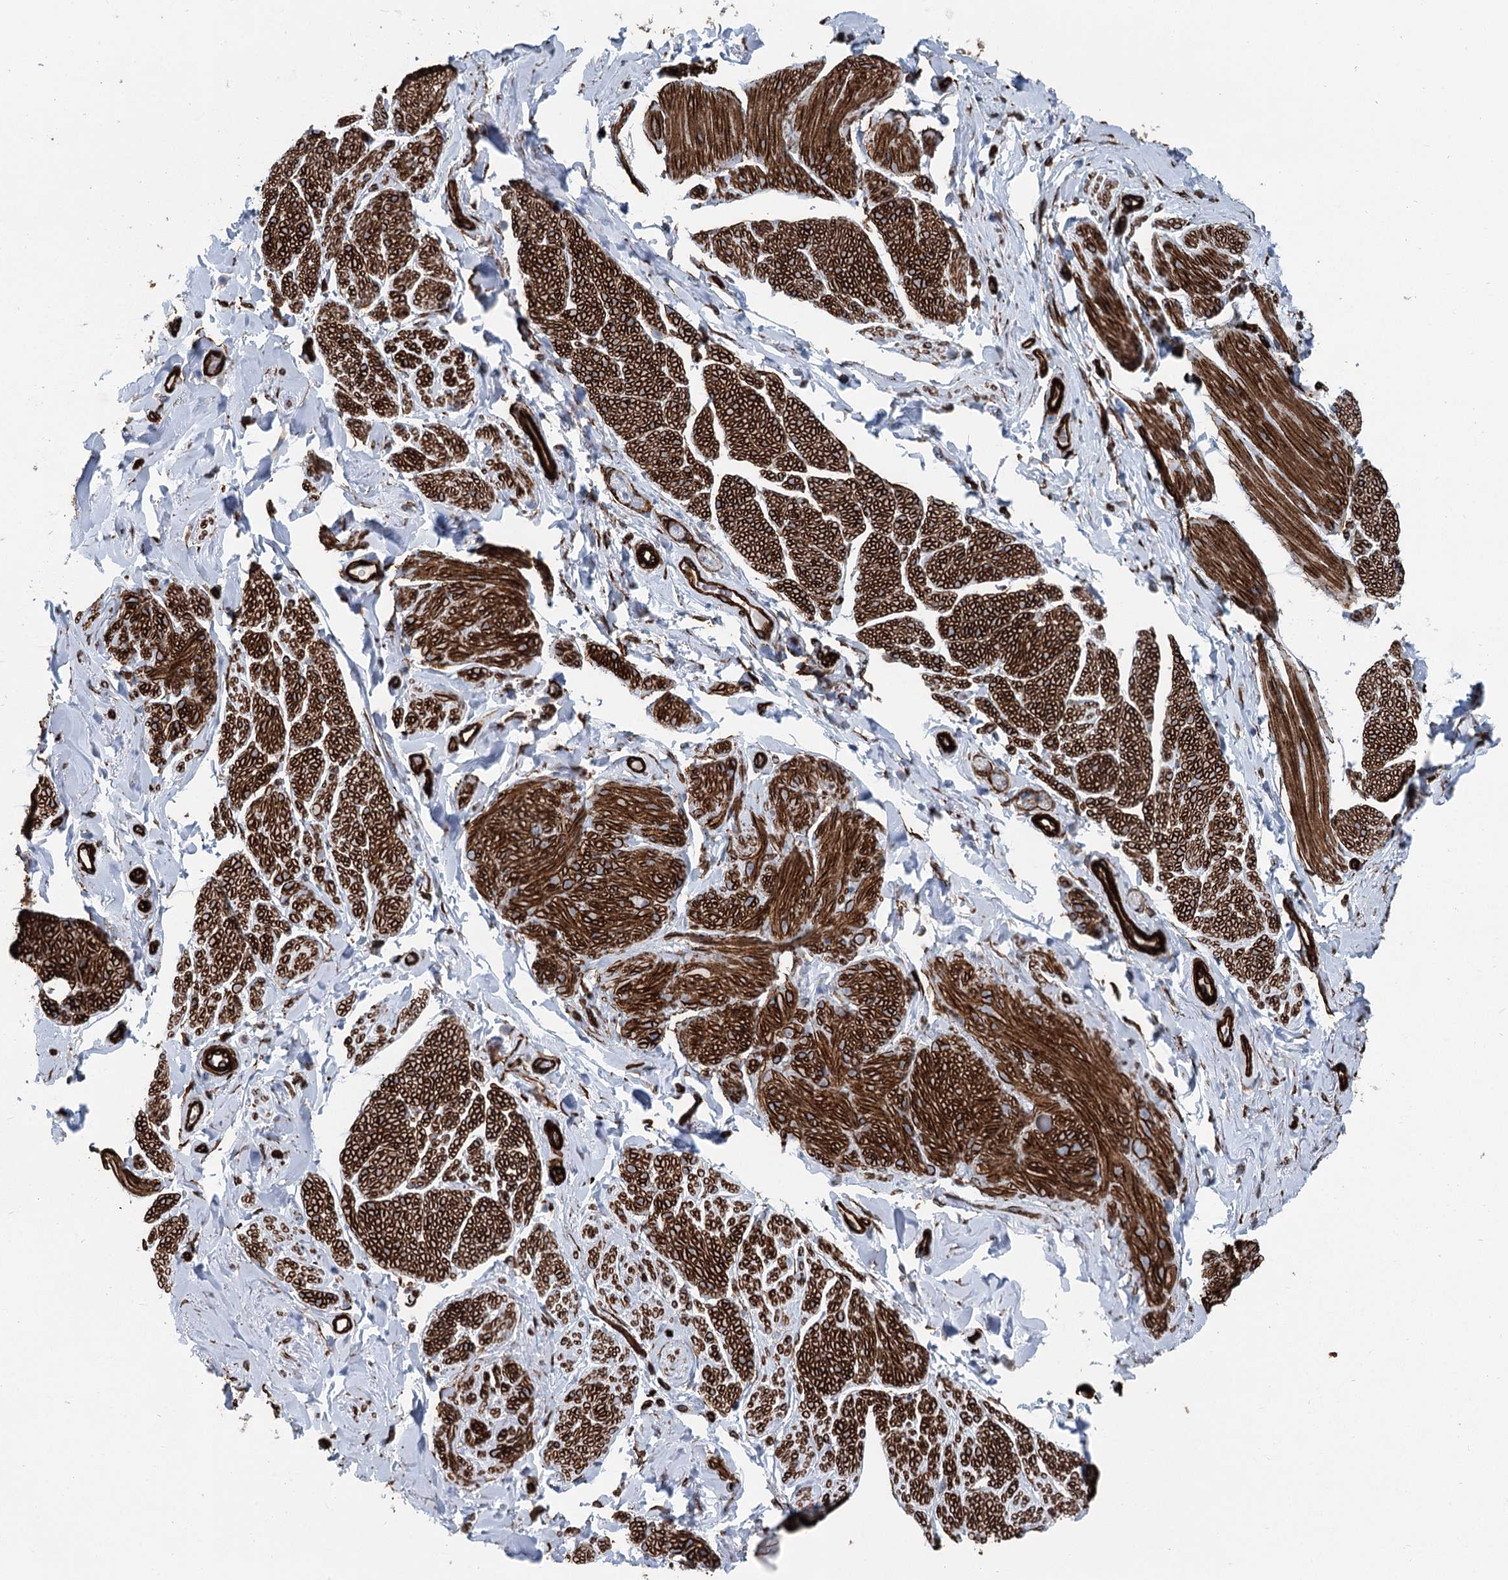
{"staining": {"intensity": "strong", "quantity": ">75%", "location": "cytoplasmic/membranous"}, "tissue": "smooth muscle", "cell_type": "Smooth muscle cells", "image_type": "normal", "snomed": [{"axis": "morphology", "description": "Normal tissue, NOS"}, {"axis": "topography", "description": "Smooth muscle"}, {"axis": "topography", "description": "Peripheral nerve tissue"}], "caption": "A high-resolution image shows IHC staining of unremarkable smooth muscle, which exhibits strong cytoplasmic/membranous positivity in approximately >75% of smooth muscle cells. (IHC, brightfield microscopy, high magnification).", "gene": "IQSEC1", "patient": {"sex": "male", "age": 69}}